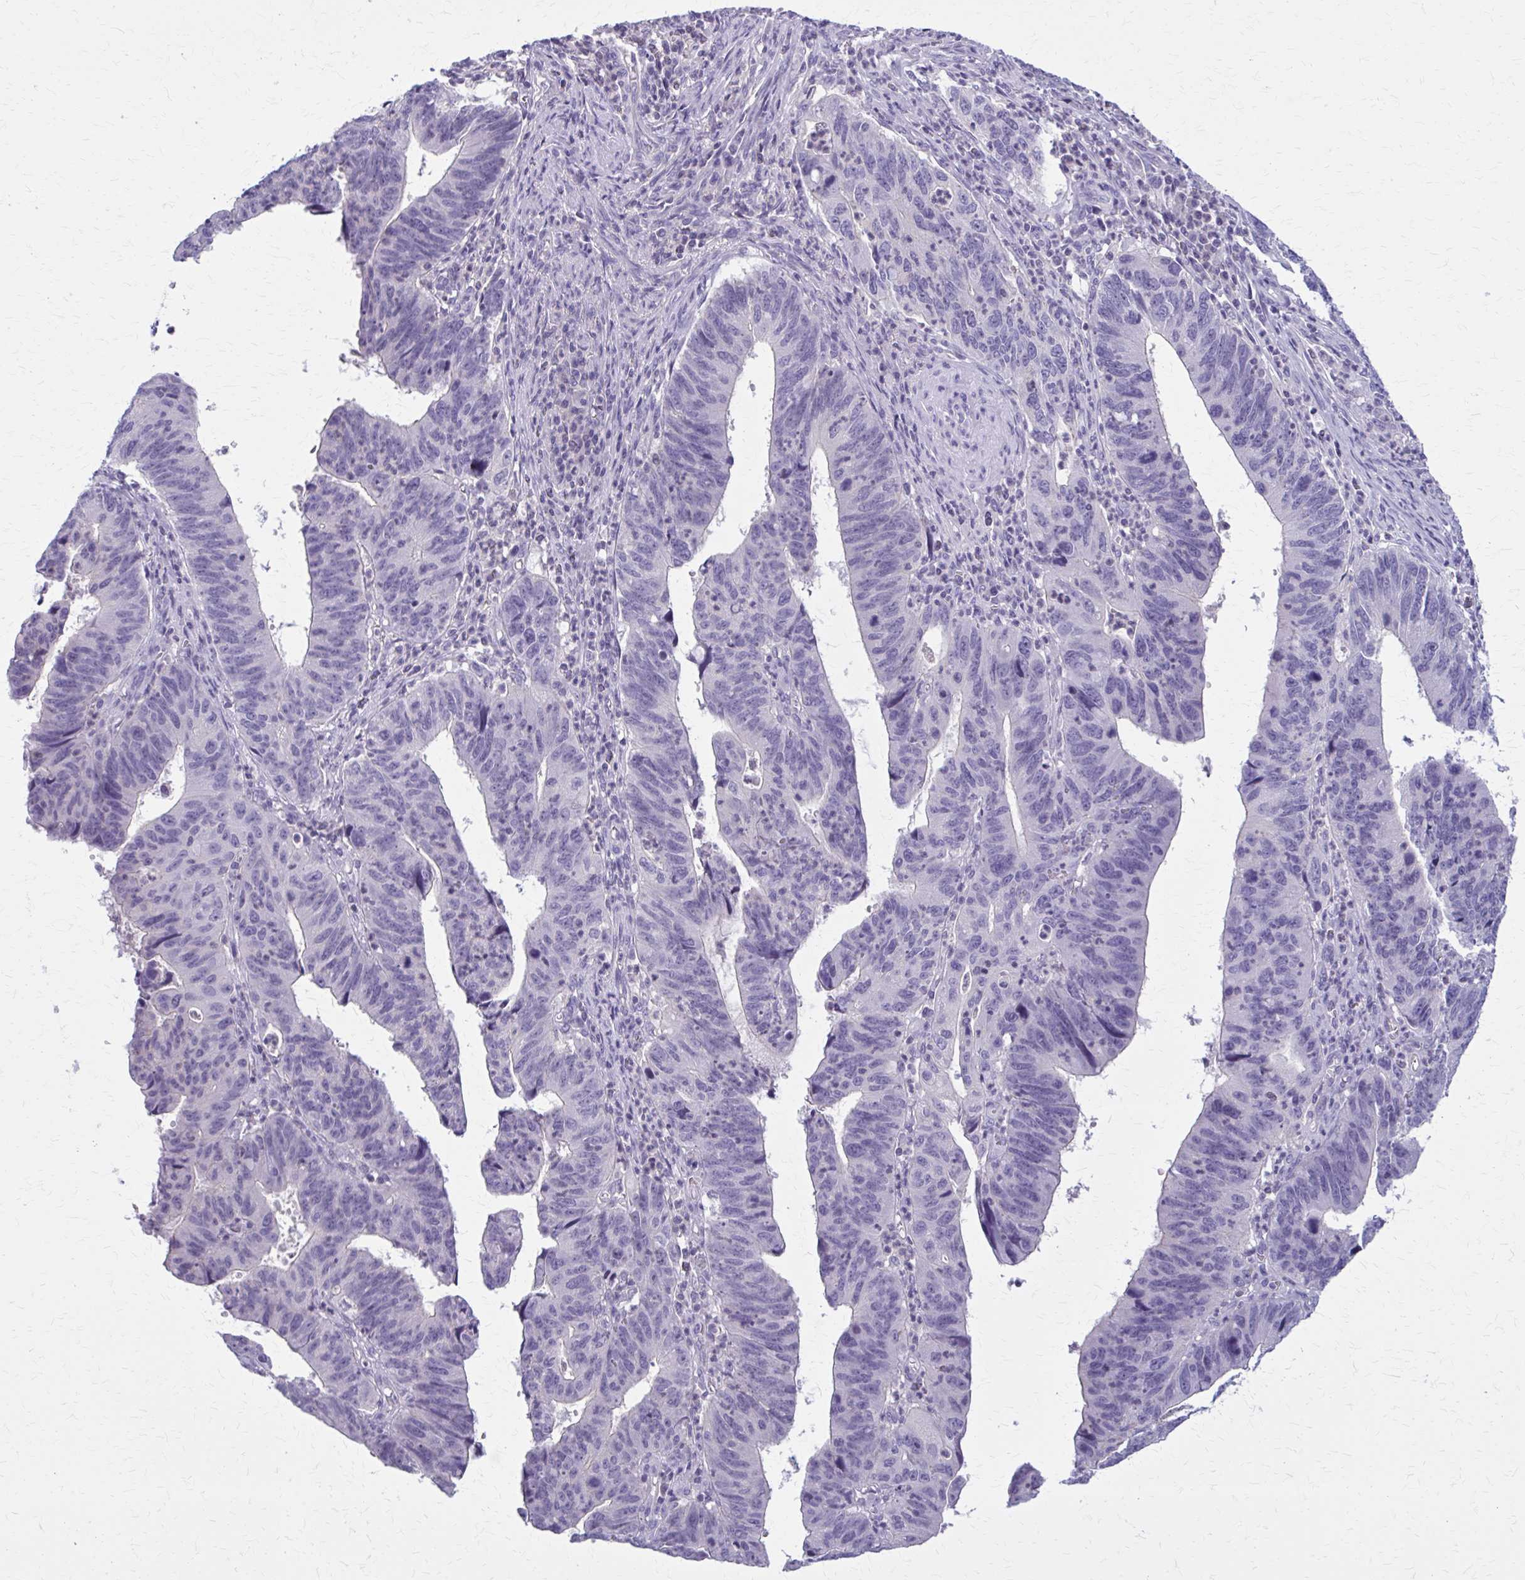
{"staining": {"intensity": "negative", "quantity": "none", "location": "none"}, "tissue": "stomach cancer", "cell_type": "Tumor cells", "image_type": "cancer", "snomed": [{"axis": "morphology", "description": "Adenocarcinoma, NOS"}, {"axis": "topography", "description": "Stomach"}], "caption": "This is an immunohistochemistry (IHC) photomicrograph of human stomach cancer. There is no staining in tumor cells.", "gene": "OR4A47", "patient": {"sex": "male", "age": 59}}